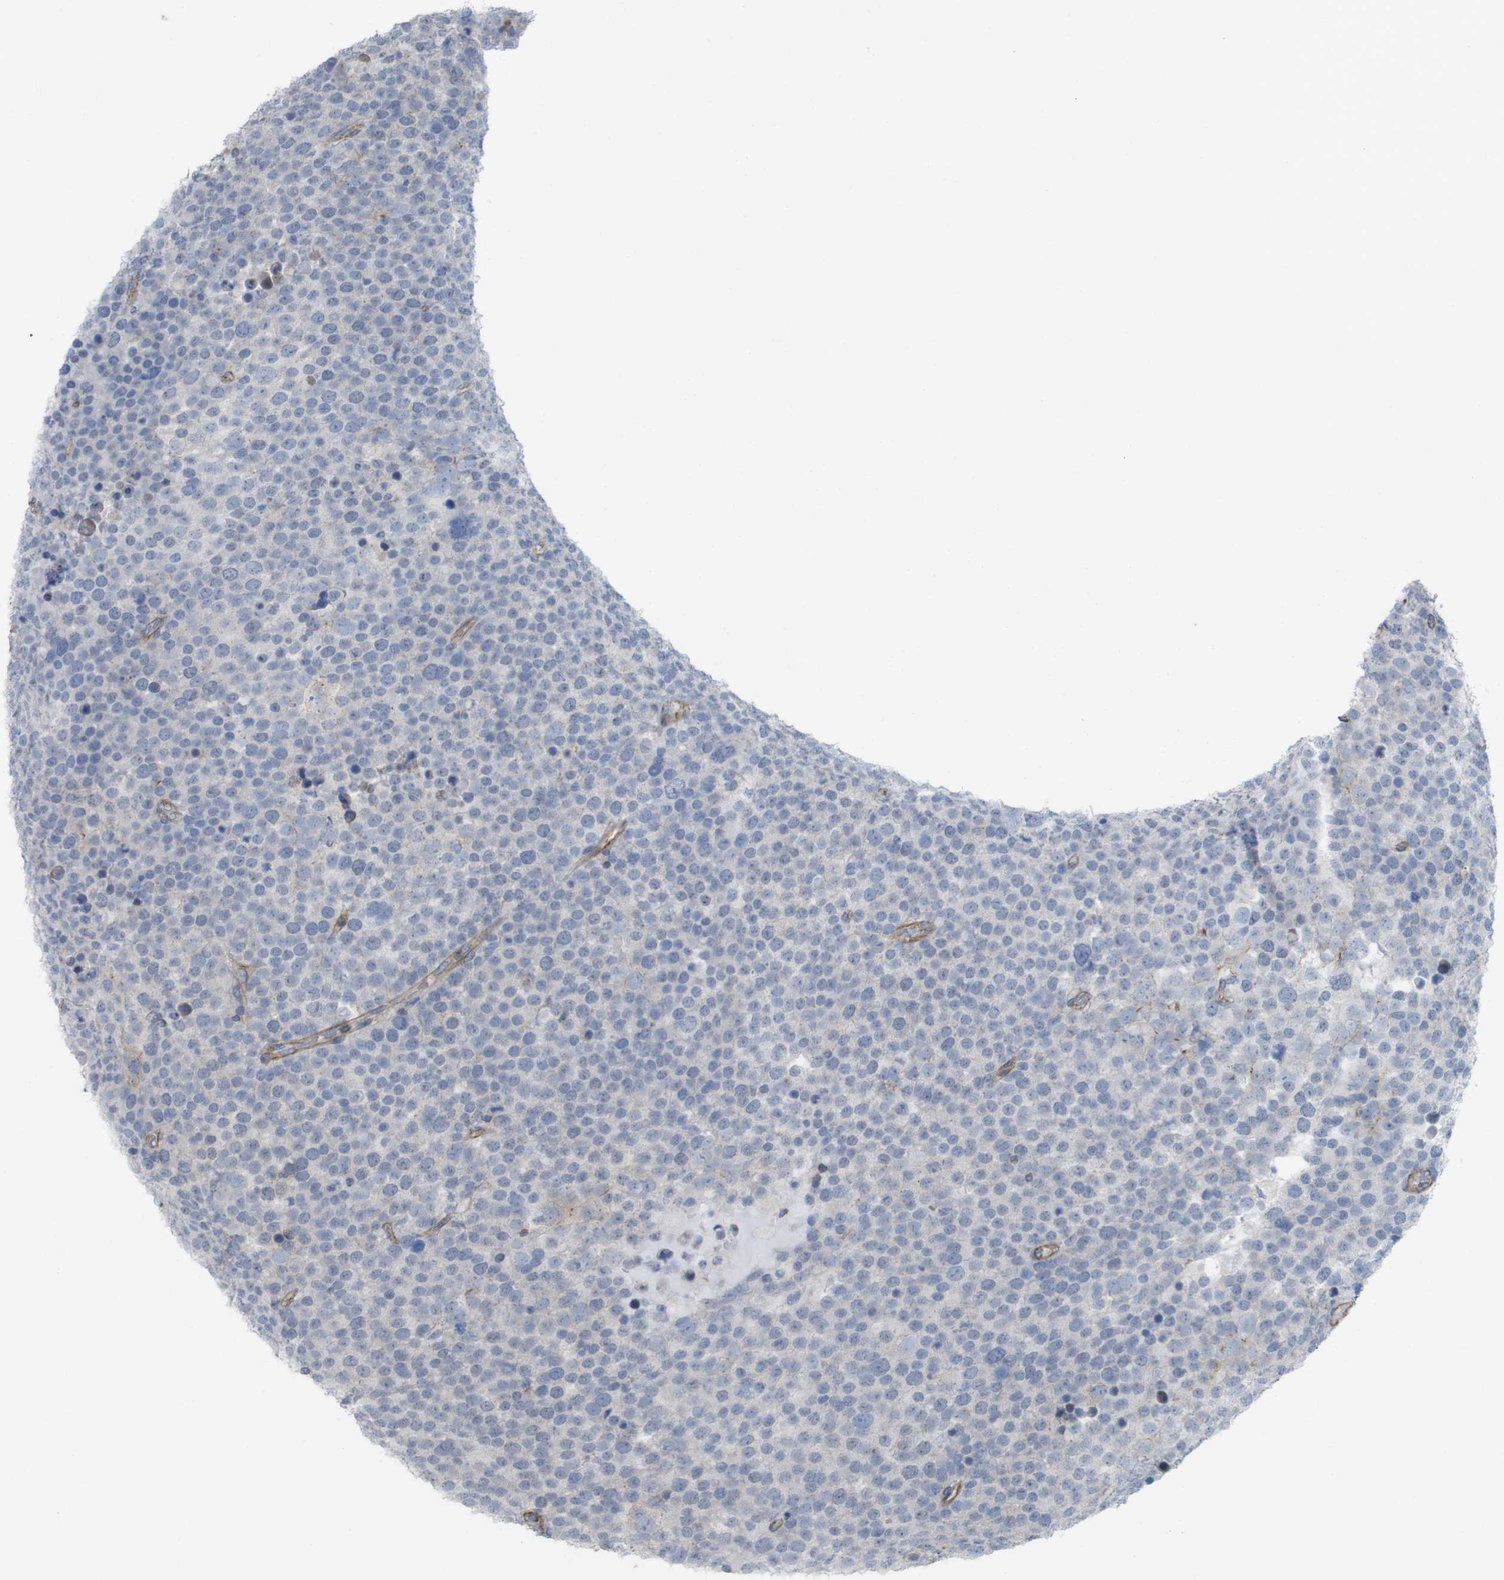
{"staining": {"intensity": "weak", "quantity": "<25%", "location": "cytoplasmic/membranous"}, "tissue": "testis cancer", "cell_type": "Tumor cells", "image_type": "cancer", "snomed": [{"axis": "morphology", "description": "Seminoma, NOS"}, {"axis": "topography", "description": "Testis"}], "caption": "Immunohistochemistry (IHC) image of testis cancer stained for a protein (brown), which shows no staining in tumor cells. (Immunohistochemistry, brightfield microscopy, high magnification).", "gene": "PREX2", "patient": {"sex": "male", "age": 71}}